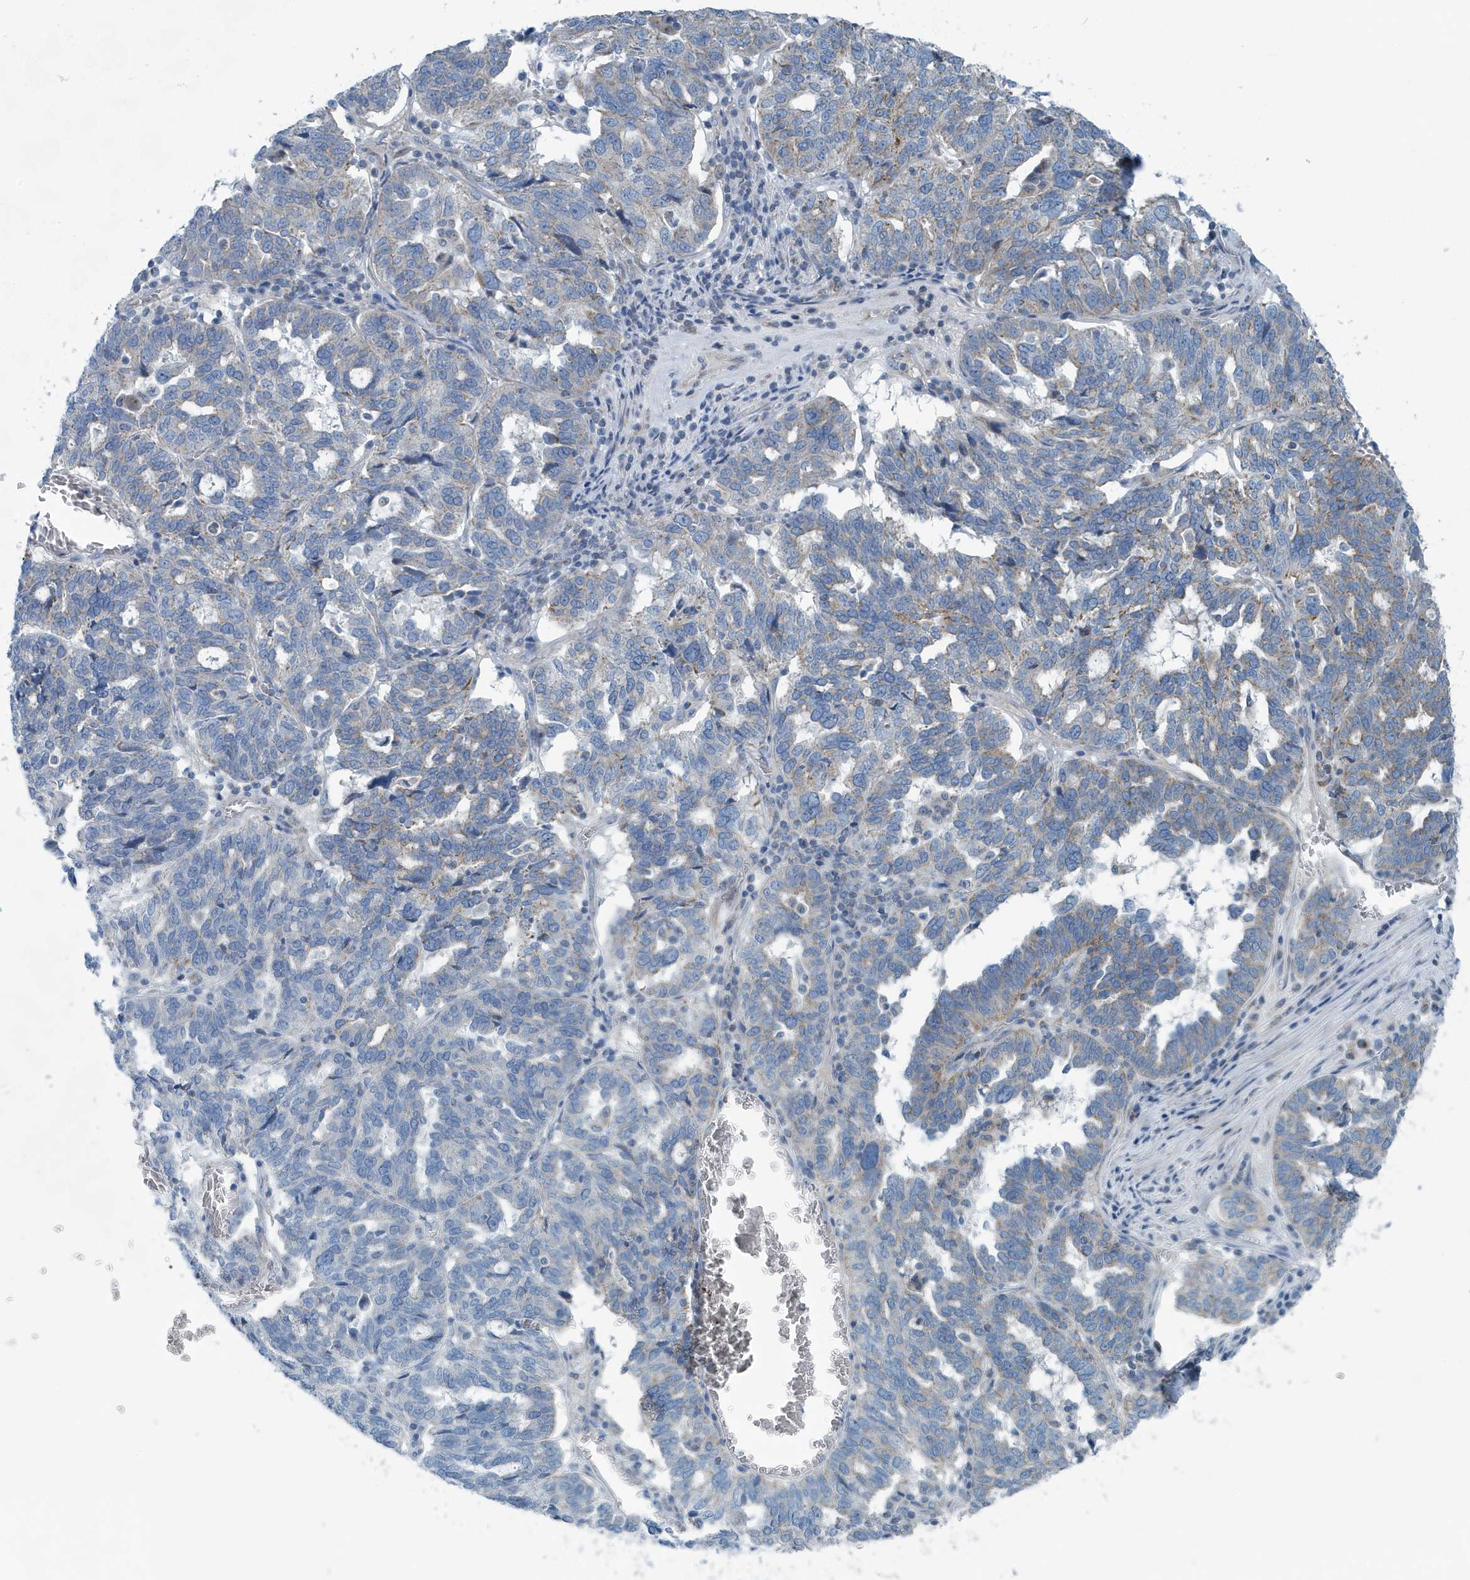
{"staining": {"intensity": "weak", "quantity": "<25%", "location": "cytoplasmic/membranous"}, "tissue": "ovarian cancer", "cell_type": "Tumor cells", "image_type": "cancer", "snomed": [{"axis": "morphology", "description": "Cystadenocarcinoma, serous, NOS"}, {"axis": "topography", "description": "Ovary"}], "caption": "Tumor cells are negative for protein expression in human ovarian cancer (serous cystadenocarcinoma). The staining was performed using DAB to visualize the protein expression in brown, while the nuclei were stained in blue with hematoxylin (Magnification: 20x).", "gene": "PPM1M", "patient": {"sex": "female", "age": 59}}